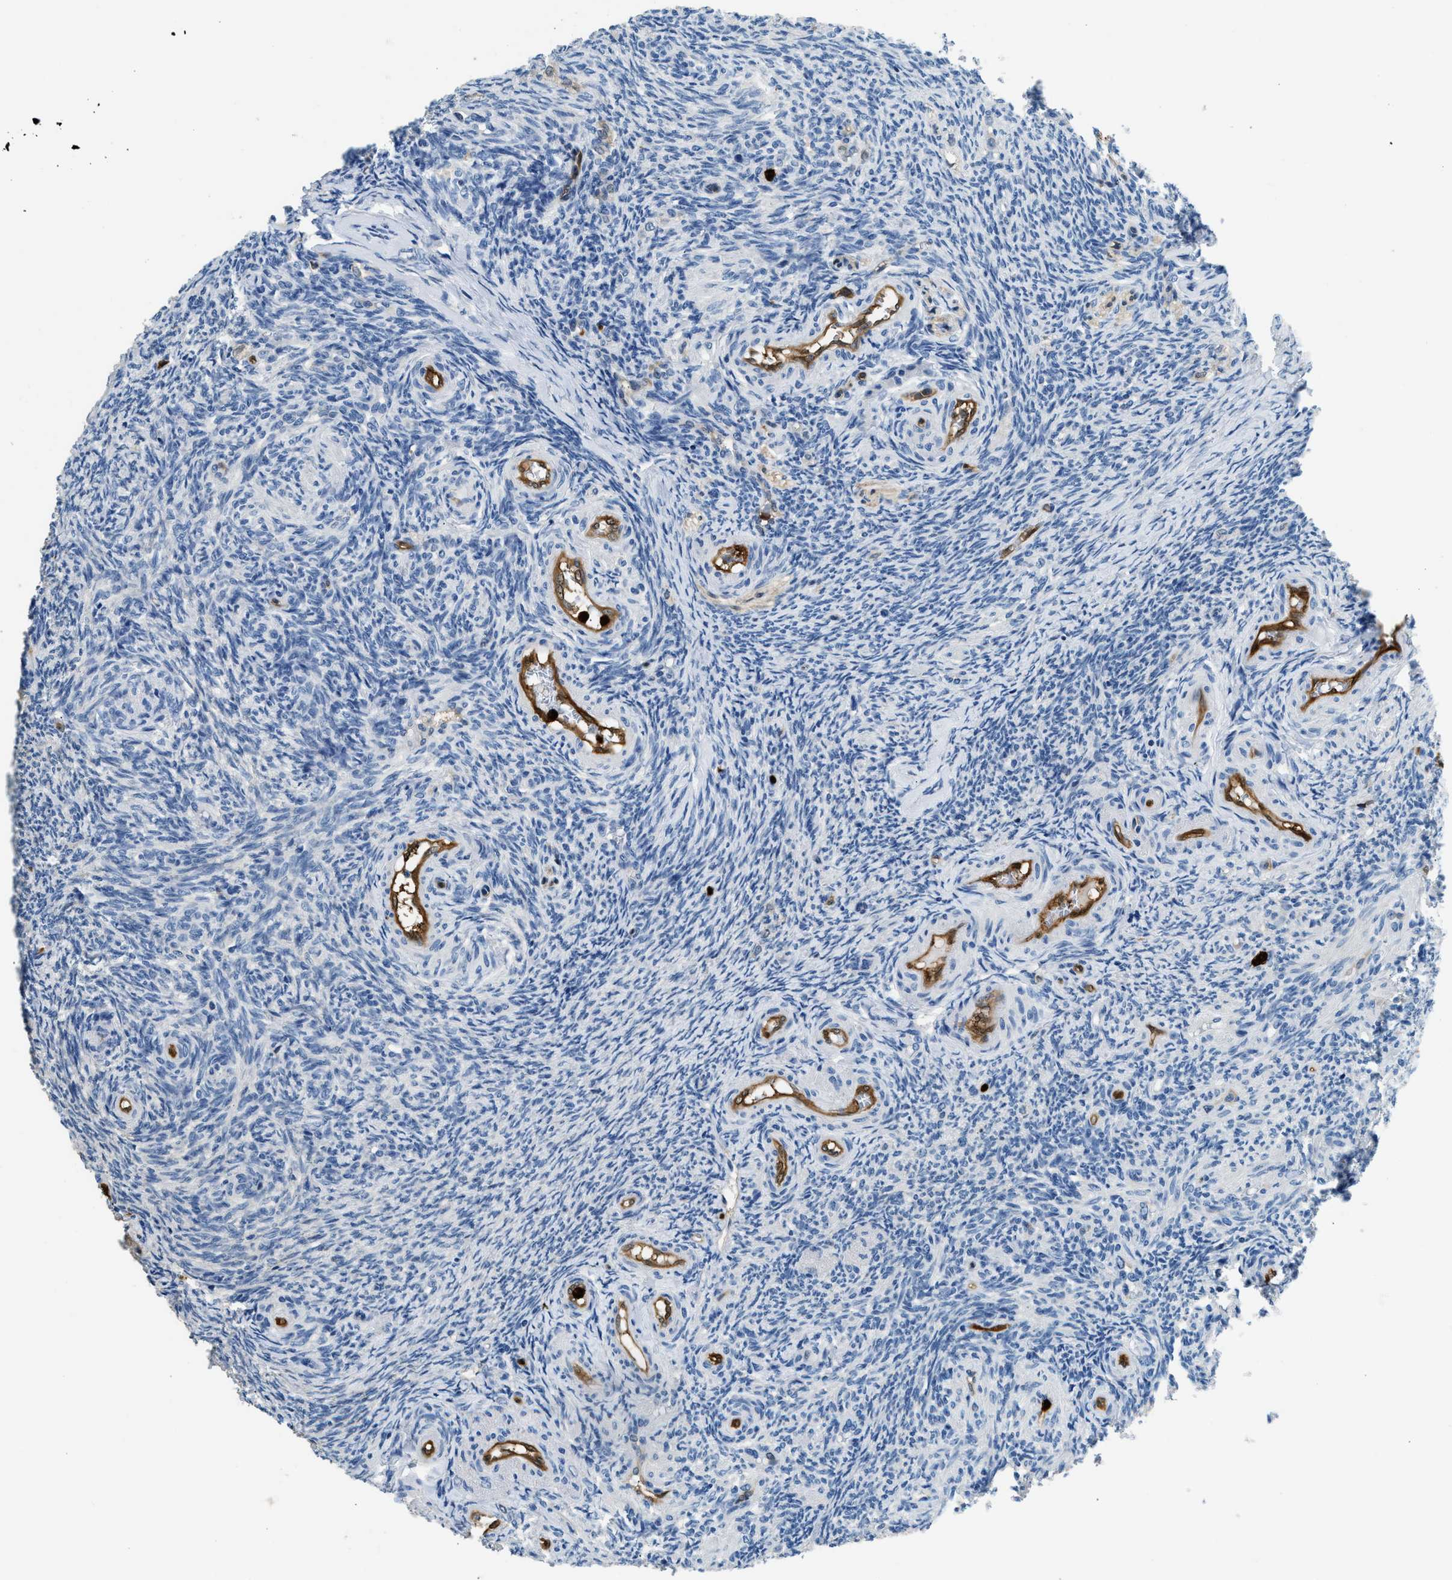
{"staining": {"intensity": "negative", "quantity": "none", "location": "none"}, "tissue": "ovary", "cell_type": "Follicle cells", "image_type": "normal", "snomed": [{"axis": "morphology", "description": "Normal tissue, NOS"}, {"axis": "topography", "description": "Ovary"}], "caption": "DAB immunohistochemical staining of unremarkable ovary reveals no significant expression in follicle cells.", "gene": "ANXA3", "patient": {"sex": "female", "age": 41}}